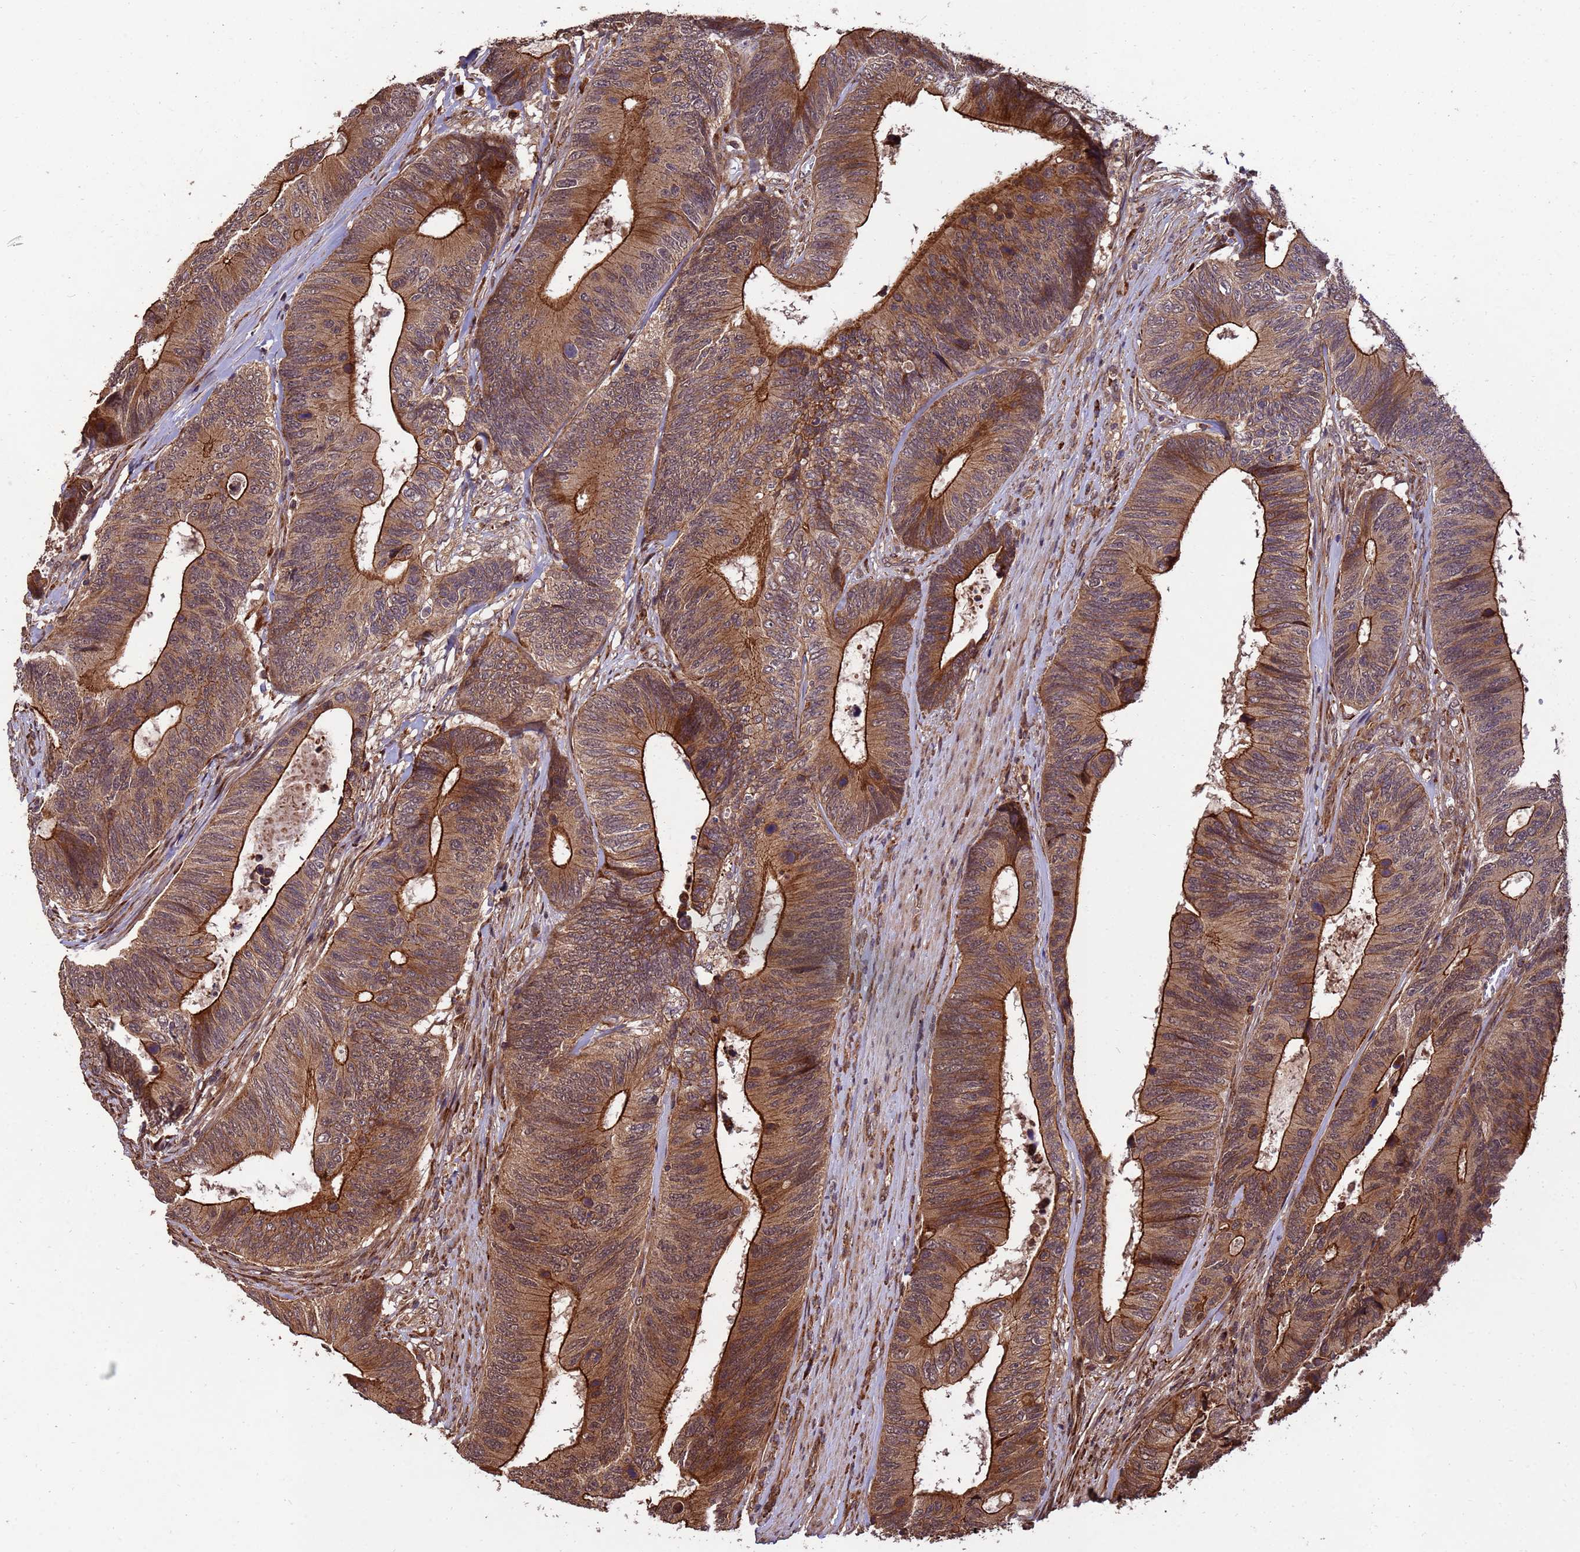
{"staining": {"intensity": "strong", "quantity": ">75%", "location": "cytoplasmic/membranous"}, "tissue": "colorectal cancer", "cell_type": "Tumor cells", "image_type": "cancer", "snomed": [{"axis": "morphology", "description": "Adenocarcinoma, NOS"}, {"axis": "topography", "description": "Colon"}], "caption": "High-power microscopy captured an IHC photomicrograph of colorectal cancer (adenocarcinoma), revealing strong cytoplasmic/membranous expression in about >75% of tumor cells.", "gene": "ZNF619", "patient": {"sex": "male", "age": 87}}